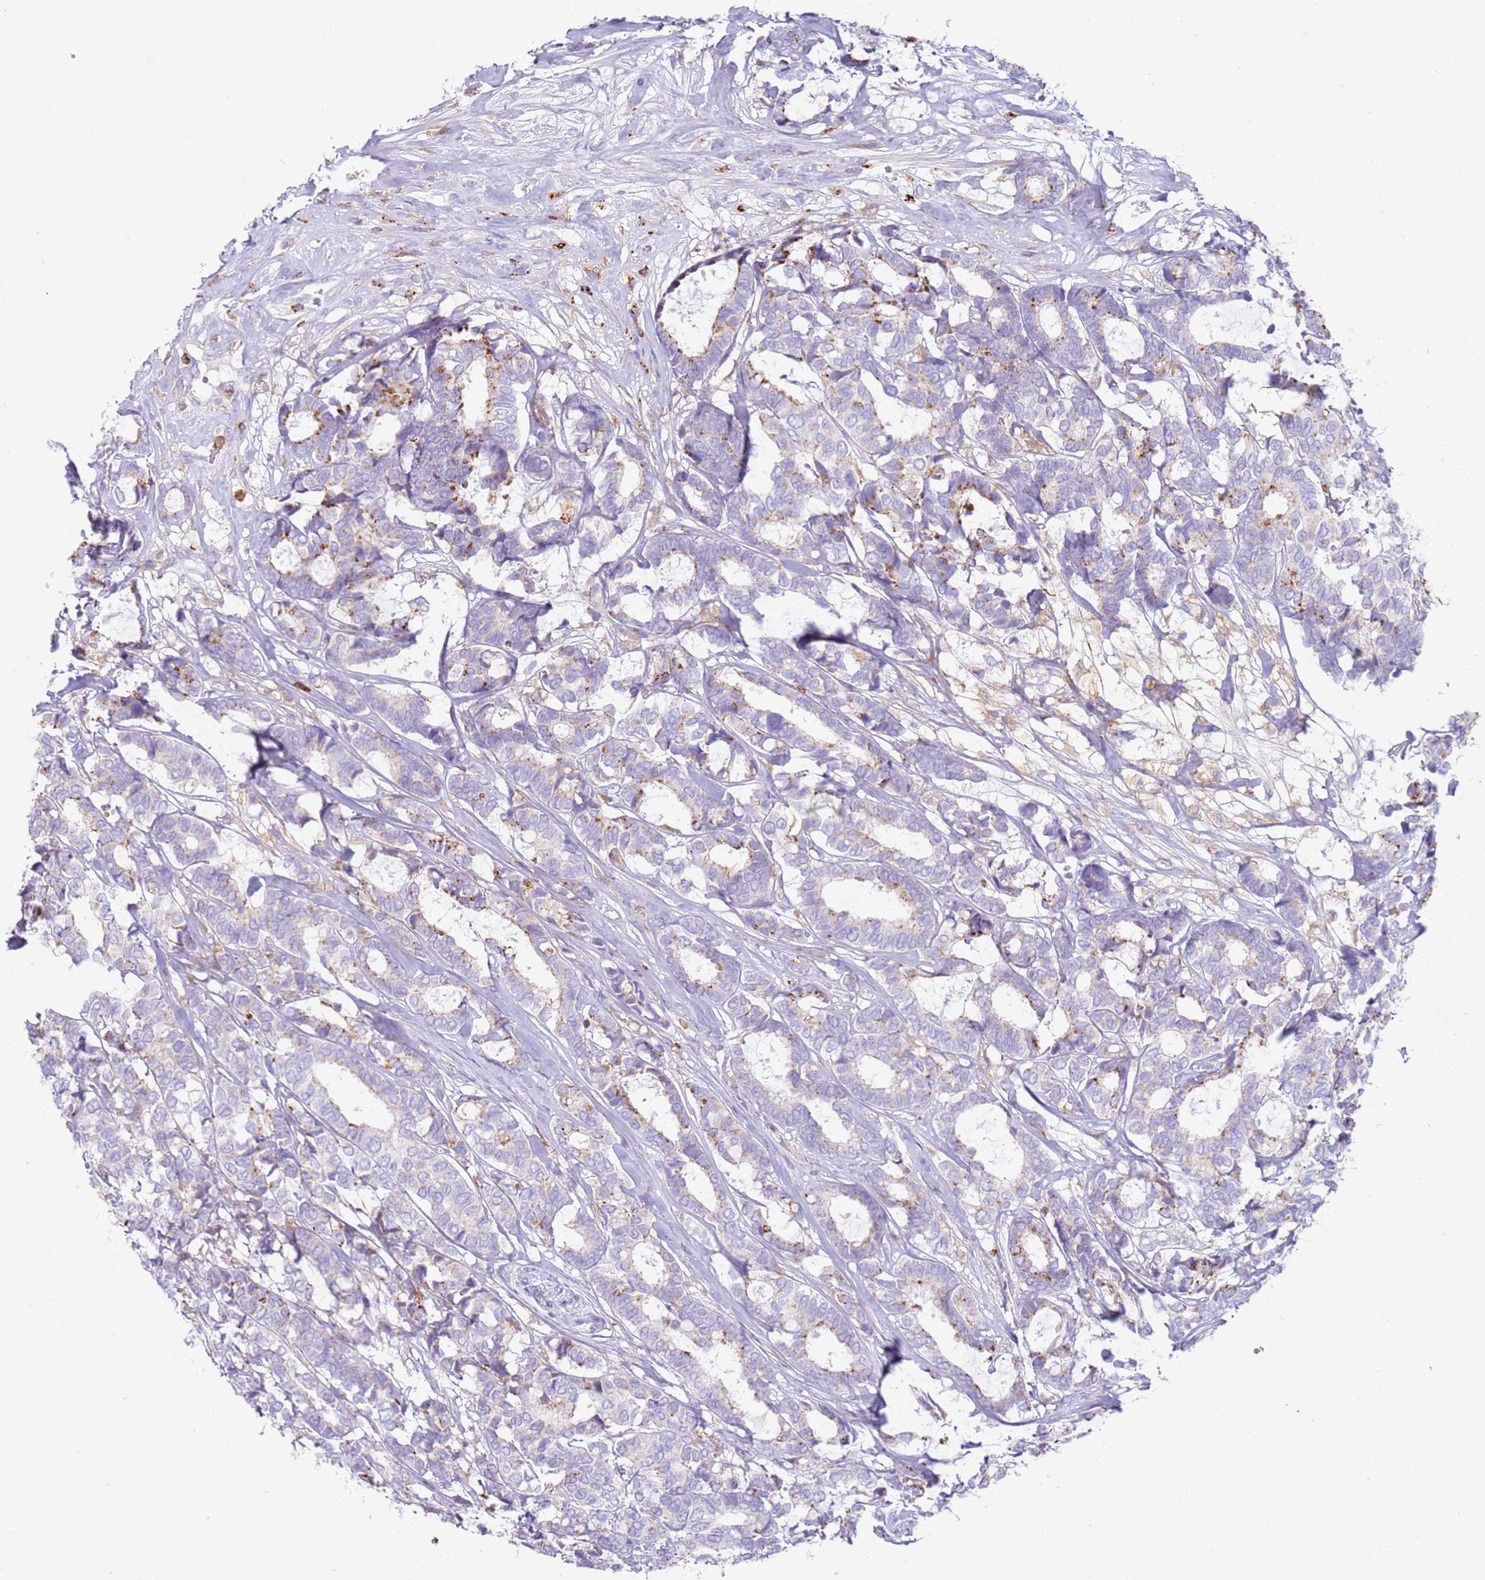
{"staining": {"intensity": "moderate", "quantity": "<25%", "location": "cytoplasmic/membranous"}, "tissue": "breast cancer", "cell_type": "Tumor cells", "image_type": "cancer", "snomed": [{"axis": "morphology", "description": "Duct carcinoma"}, {"axis": "topography", "description": "Breast"}], "caption": "Immunohistochemistry (IHC) (DAB) staining of human breast cancer reveals moderate cytoplasmic/membranous protein expression in approximately <25% of tumor cells. (DAB (3,3'-diaminobenzidine) IHC with brightfield microscopy, high magnification).", "gene": "TTPAL", "patient": {"sex": "female", "age": 87}}